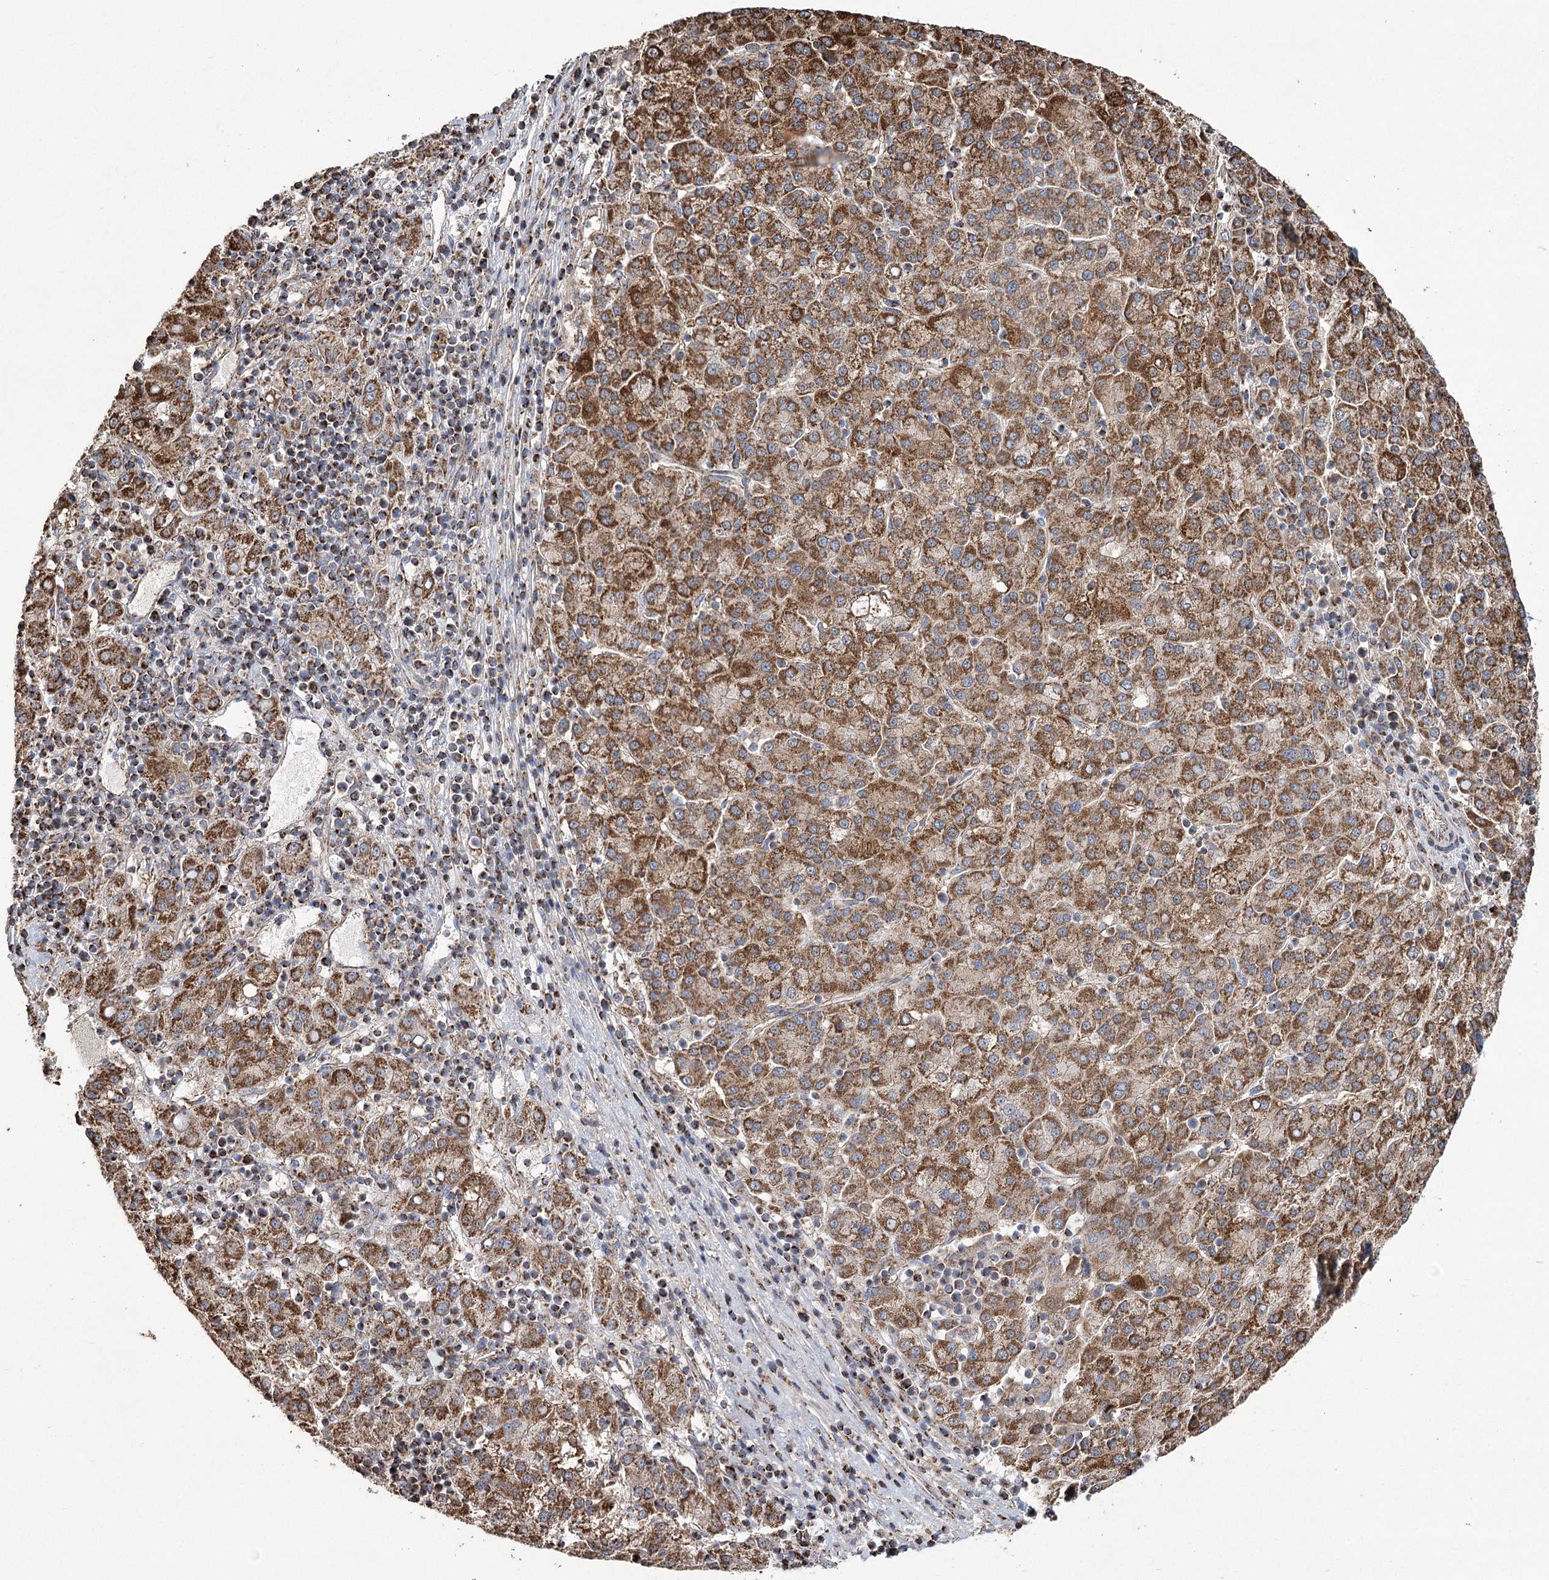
{"staining": {"intensity": "strong", "quantity": ">75%", "location": "cytoplasmic/membranous"}, "tissue": "liver cancer", "cell_type": "Tumor cells", "image_type": "cancer", "snomed": [{"axis": "morphology", "description": "Carcinoma, Hepatocellular, NOS"}, {"axis": "topography", "description": "Liver"}], "caption": "Brown immunohistochemical staining in human liver hepatocellular carcinoma shows strong cytoplasmic/membranous staining in about >75% of tumor cells.", "gene": "RANBP3L", "patient": {"sex": "female", "age": 58}}